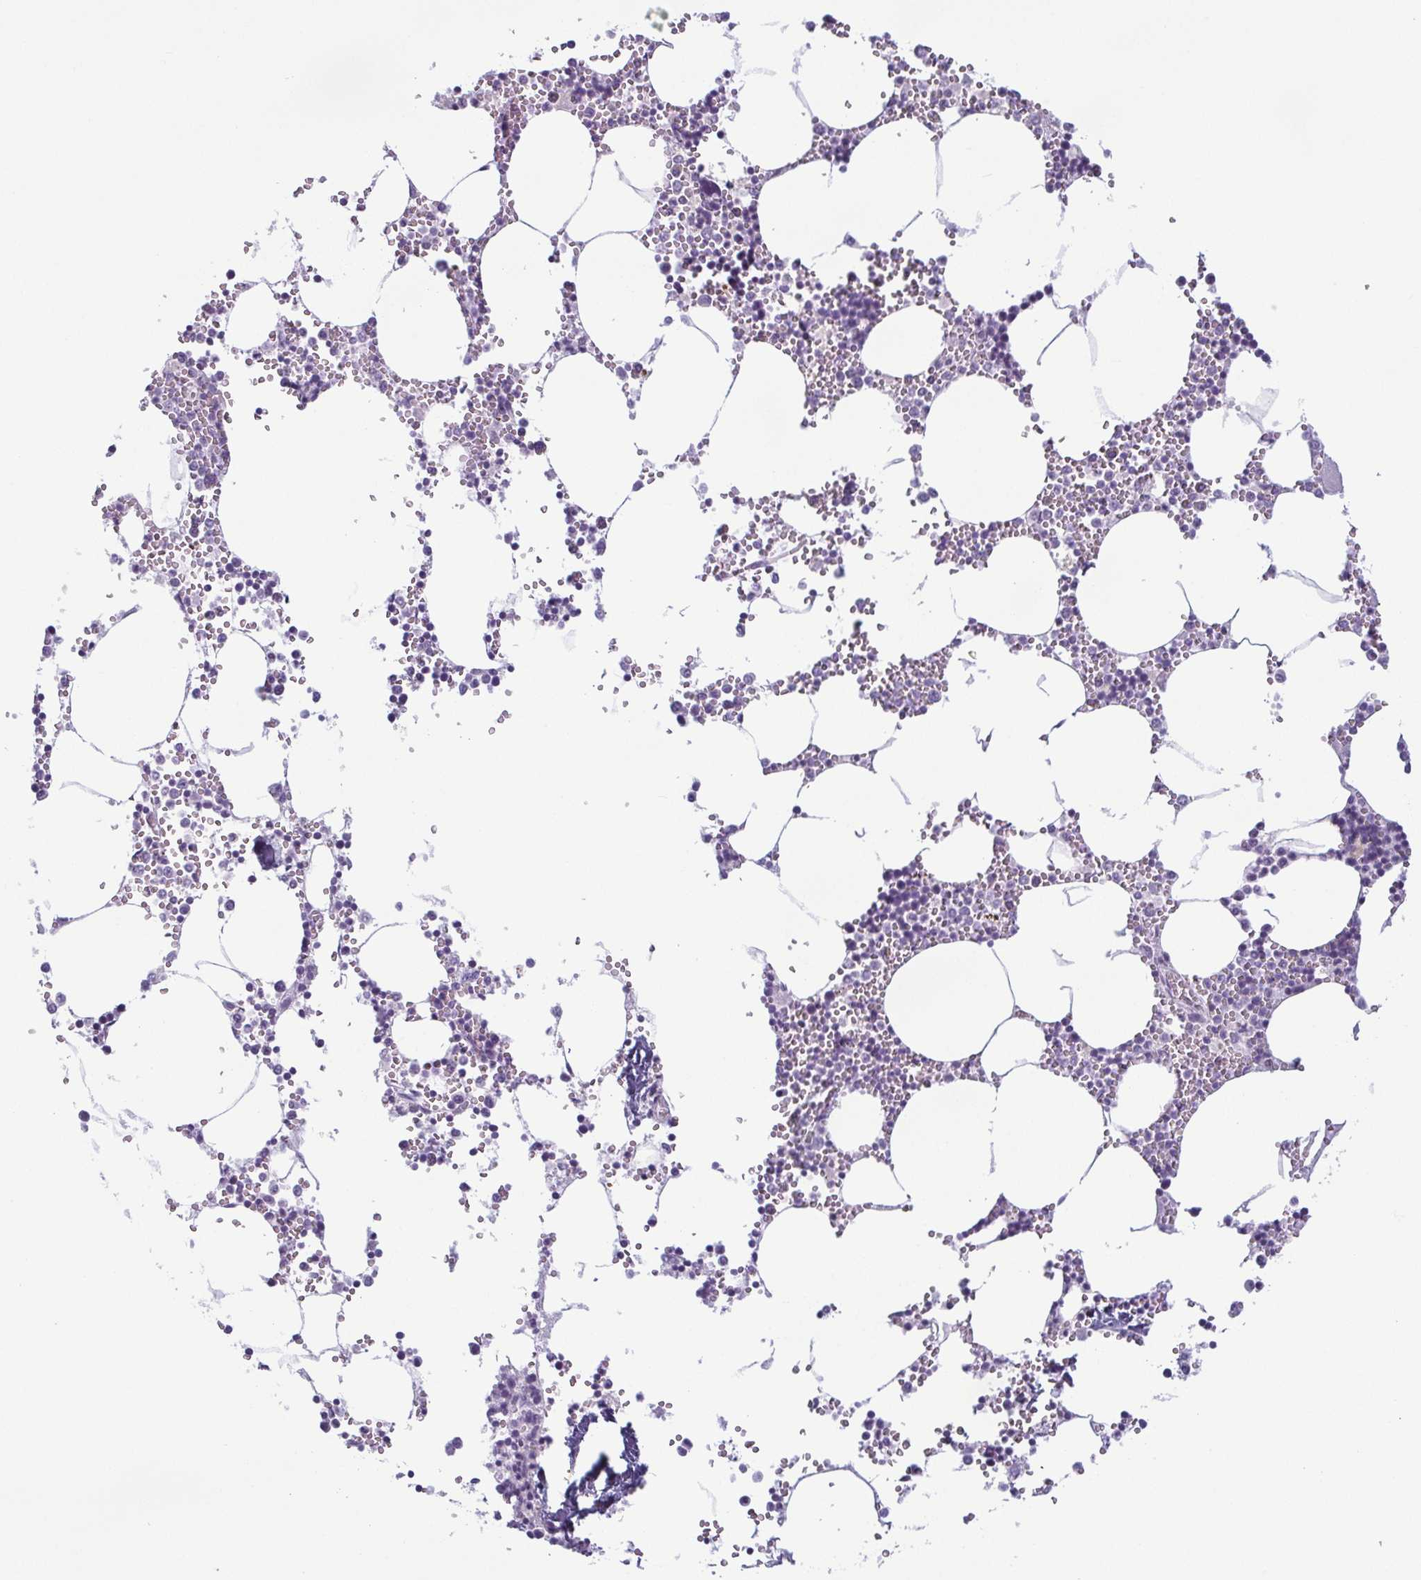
{"staining": {"intensity": "negative", "quantity": "none", "location": "none"}, "tissue": "bone marrow", "cell_type": "Hematopoietic cells", "image_type": "normal", "snomed": [{"axis": "morphology", "description": "Normal tissue, NOS"}, {"axis": "topography", "description": "Bone marrow"}], "caption": "DAB immunohistochemical staining of benign bone marrow exhibits no significant positivity in hematopoietic cells. Nuclei are stained in blue.", "gene": "KRT78", "patient": {"sex": "male", "age": 54}}